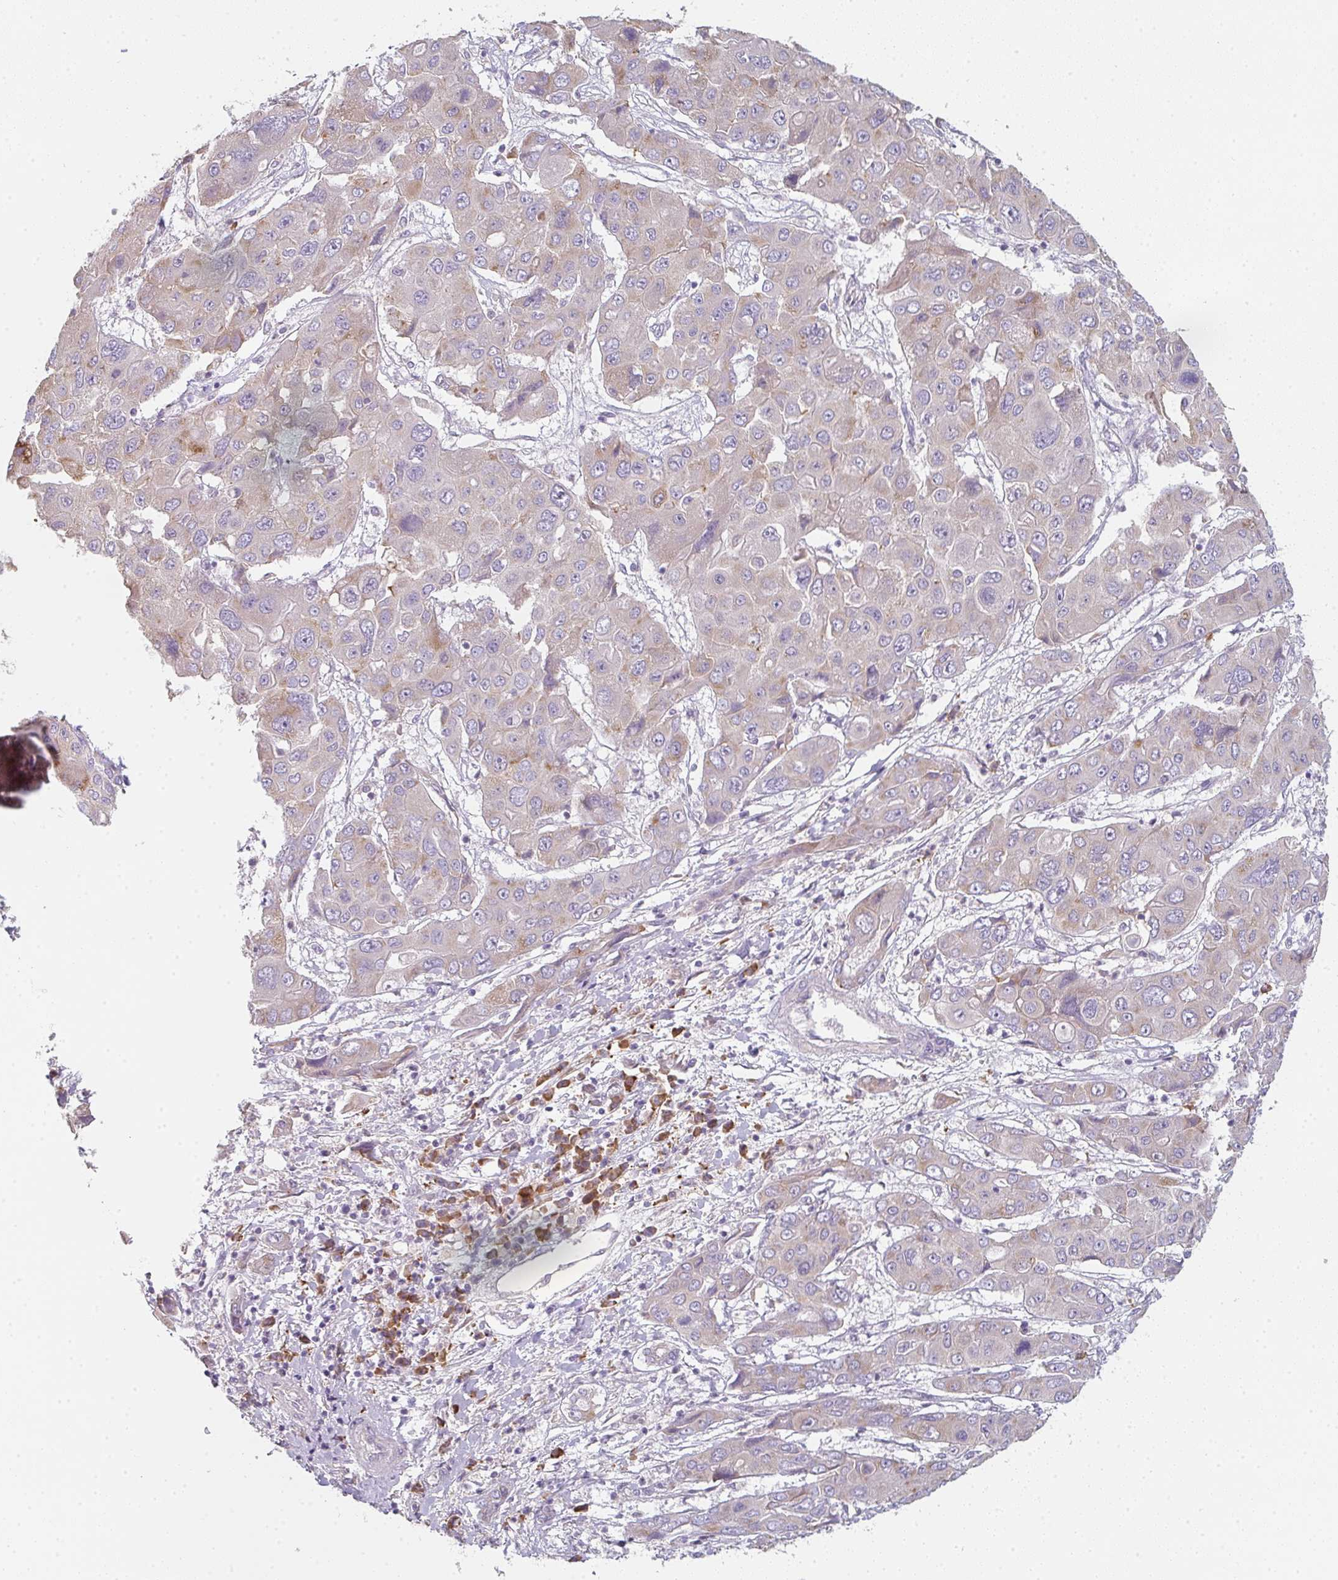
{"staining": {"intensity": "weak", "quantity": "<25%", "location": "cytoplasmic/membranous"}, "tissue": "liver cancer", "cell_type": "Tumor cells", "image_type": "cancer", "snomed": [{"axis": "morphology", "description": "Cholangiocarcinoma"}, {"axis": "topography", "description": "Liver"}], "caption": "Immunohistochemistry of liver cholangiocarcinoma shows no positivity in tumor cells.", "gene": "ZNF215", "patient": {"sex": "male", "age": 67}}